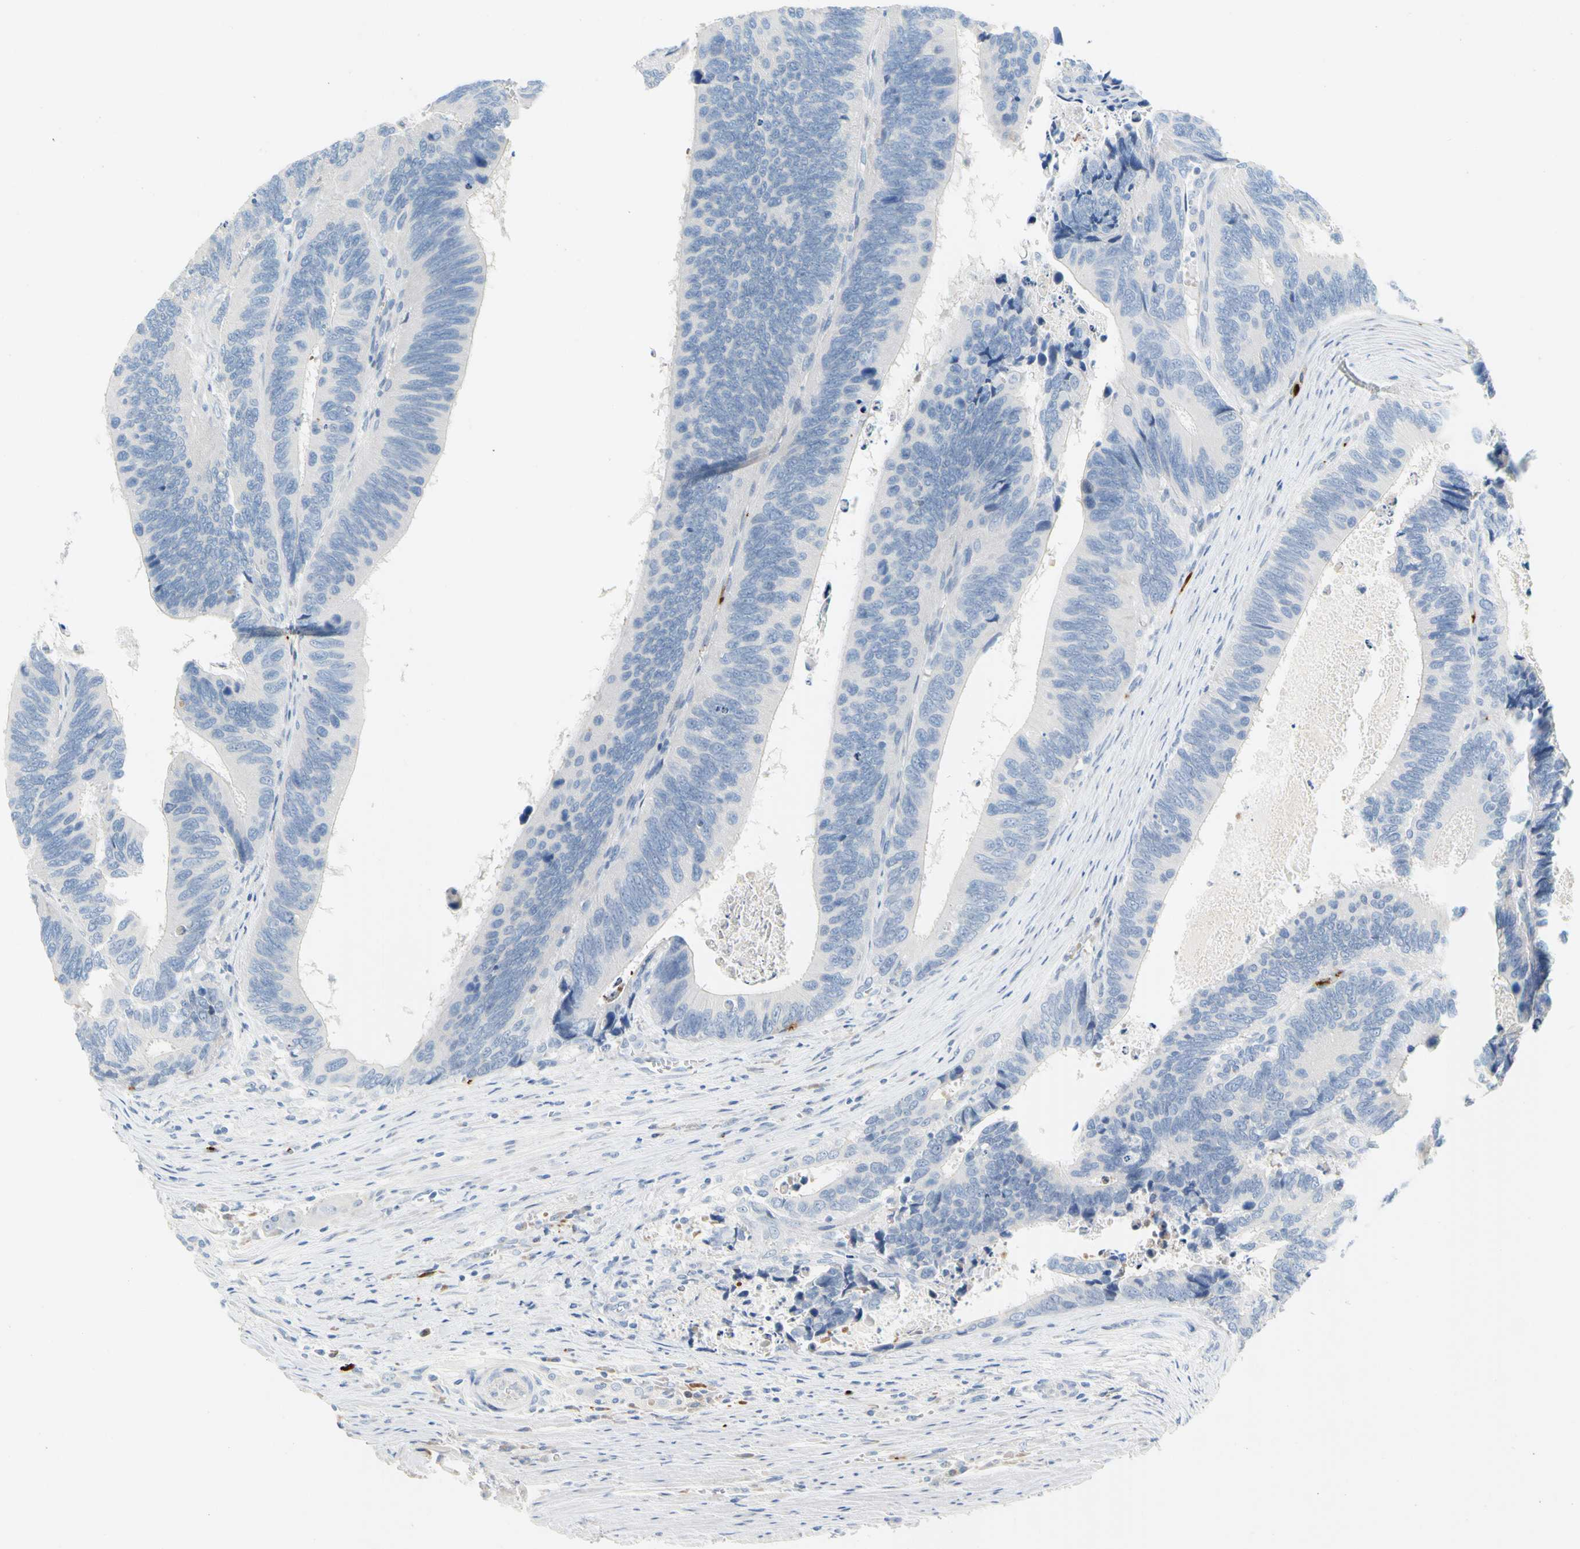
{"staining": {"intensity": "negative", "quantity": "none", "location": "none"}, "tissue": "colorectal cancer", "cell_type": "Tumor cells", "image_type": "cancer", "snomed": [{"axis": "morphology", "description": "Adenocarcinoma, NOS"}, {"axis": "topography", "description": "Colon"}], "caption": "A micrograph of human colorectal cancer (adenocarcinoma) is negative for staining in tumor cells.", "gene": "PPBP", "patient": {"sex": "male", "age": 72}}